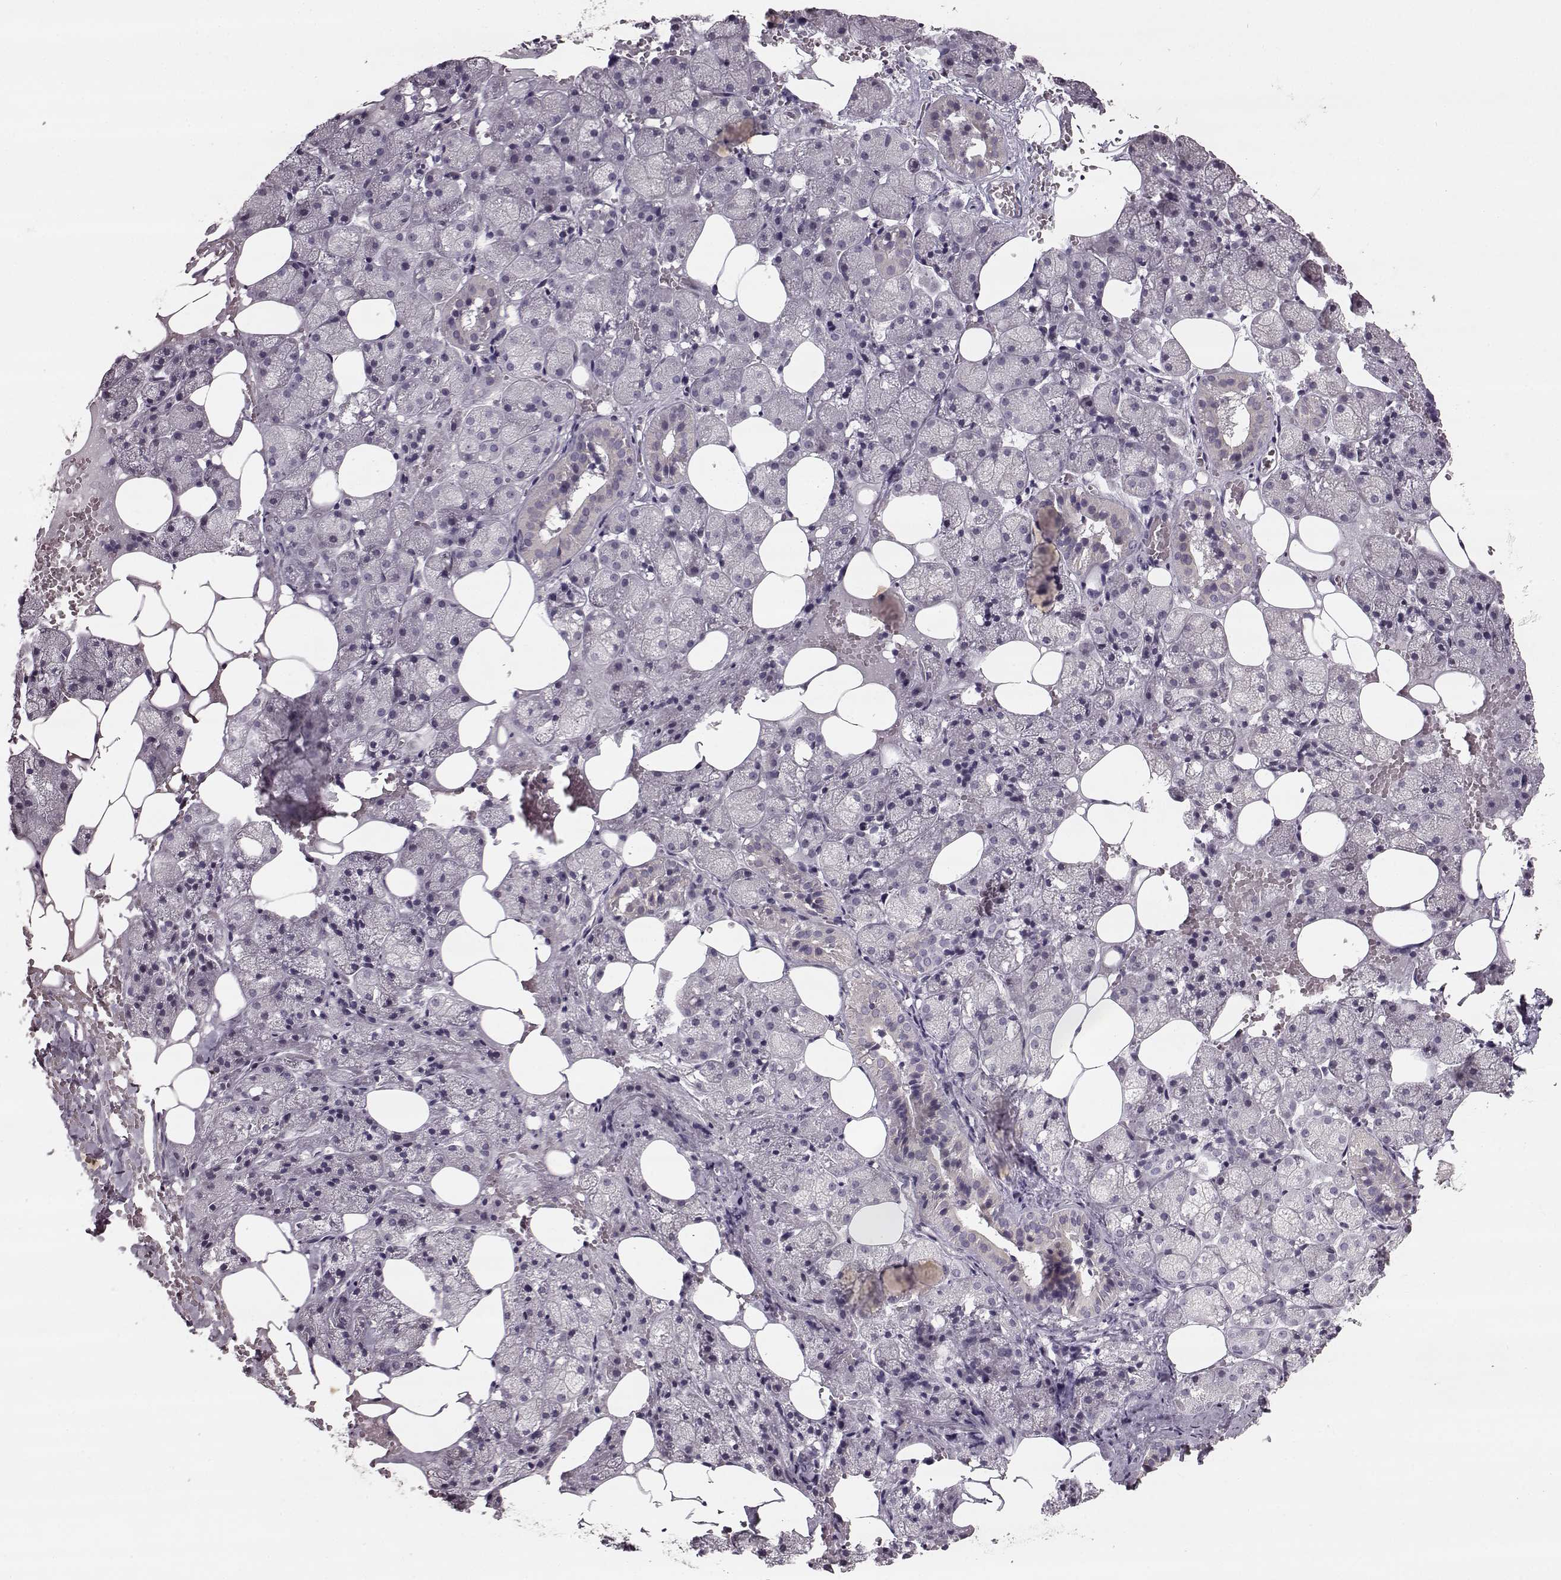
{"staining": {"intensity": "negative", "quantity": "none", "location": "none"}, "tissue": "salivary gland", "cell_type": "Glandular cells", "image_type": "normal", "snomed": [{"axis": "morphology", "description": "Normal tissue, NOS"}, {"axis": "topography", "description": "Salivary gland"}], "caption": "Histopathology image shows no protein staining in glandular cells of normal salivary gland.", "gene": "MAP6D1", "patient": {"sex": "male", "age": 38}}